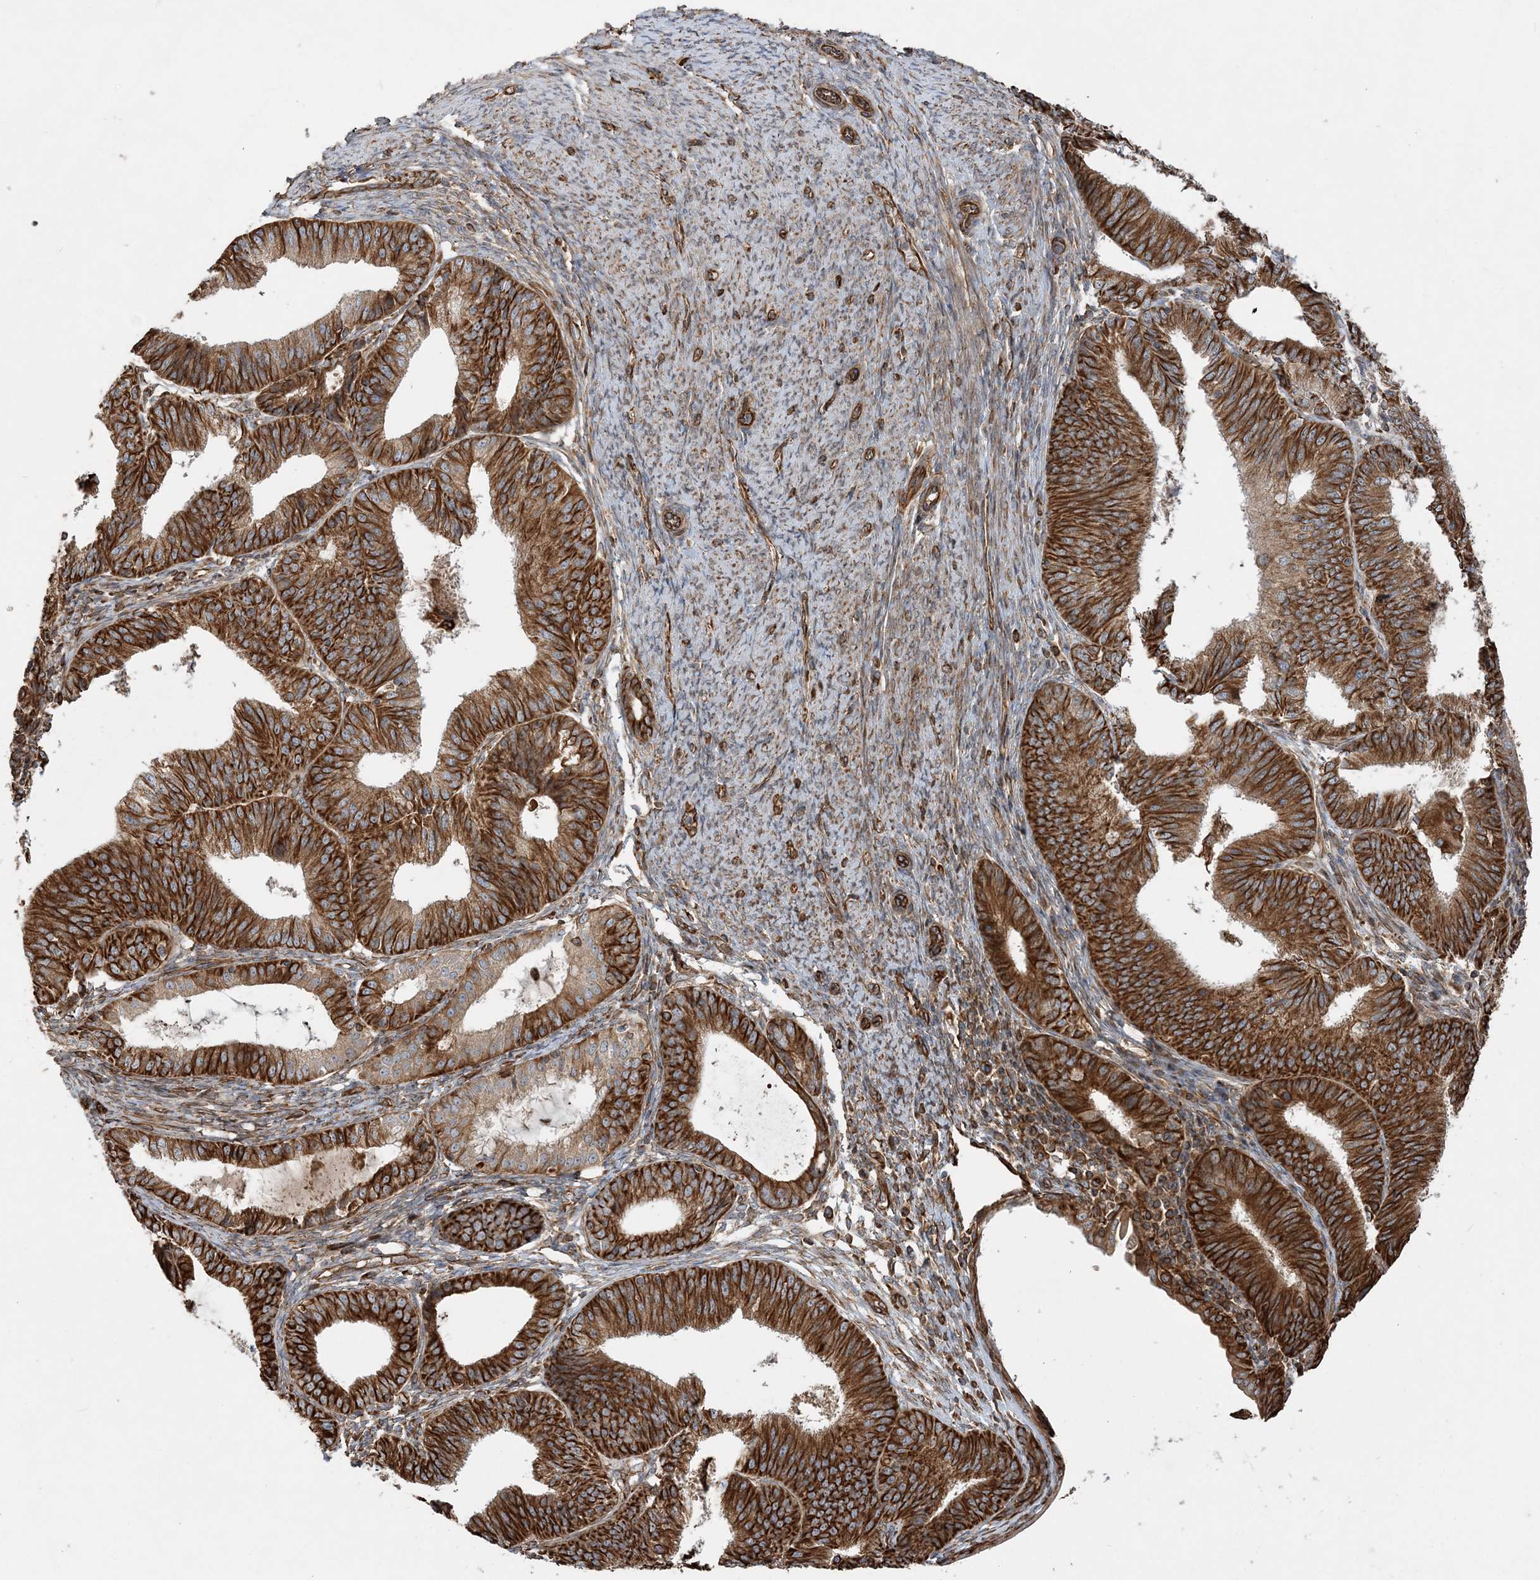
{"staining": {"intensity": "strong", "quantity": ">75%", "location": "cytoplasmic/membranous"}, "tissue": "endometrial cancer", "cell_type": "Tumor cells", "image_type": "cancer", "snomed": [{"axis": "morphology", "description": "Adenocarcinoma, NOS"}, {"axis": "topography", "description": "Endometrium"}], "caption": "Immunohistochemical staining of human endometrial cancer shows high levels of strong cytoplasmic/membranous expression in approximately >75% of tumor cells.", "gene": "FAM114A2", "patient": {"sex": "female", "age": 51}}